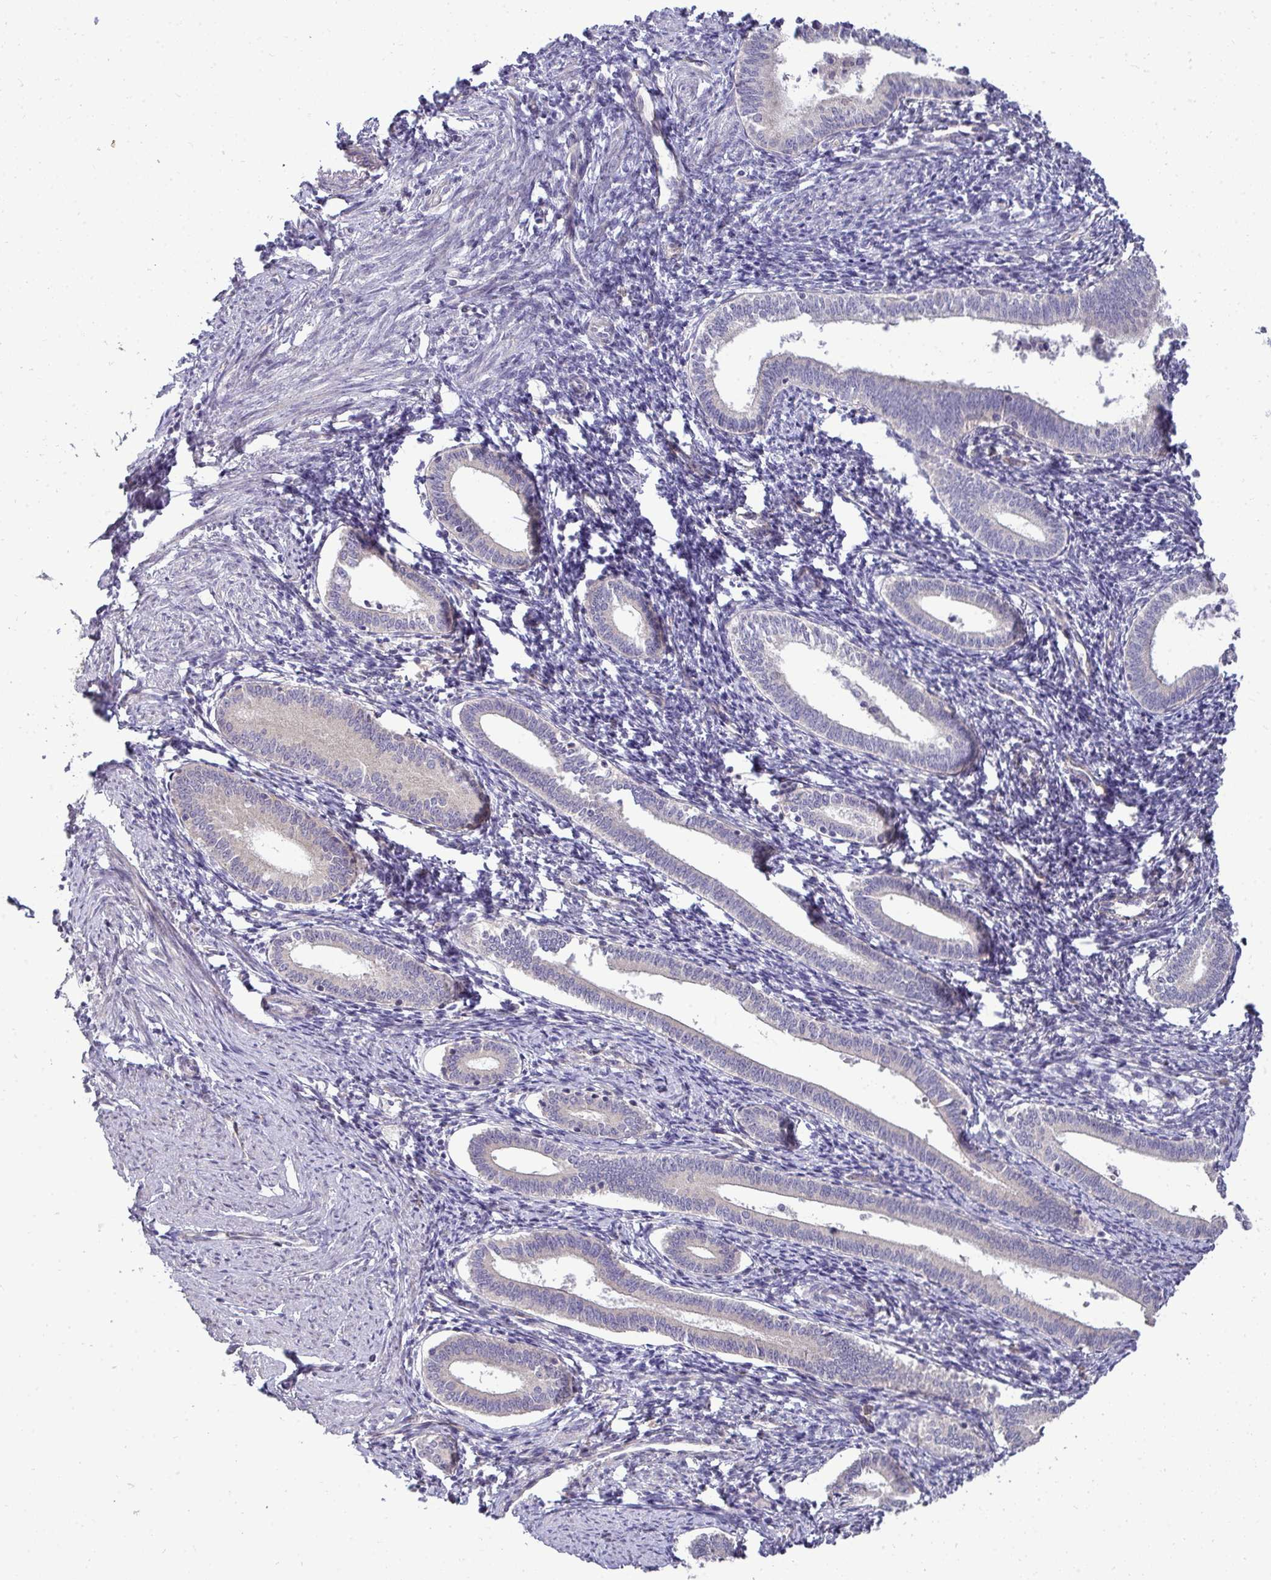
{"staining": {"intensity": "weak", "quantity": "<25%", "location": "cytoplasmic/membranous"}, "tissue": "endometrium", "cell_type": "Cells in endometrial stroma", "image_type": "normal", "snomed": [{"axis": "morphology", "description": "Normal tissue, NOS"}, {"axis": "topography", "description": "Endometrium"}], "caption": "Endometrium was stained to show a protein in brown. There is no significant expression in cells in endometrial stroma. (DAB (3,3'-diaminobenzidine) IHC visualized using brightfield microscopy, high magnification).", "gene": "SH2D1B", "patient": {"sex": "female", "age": 41}}